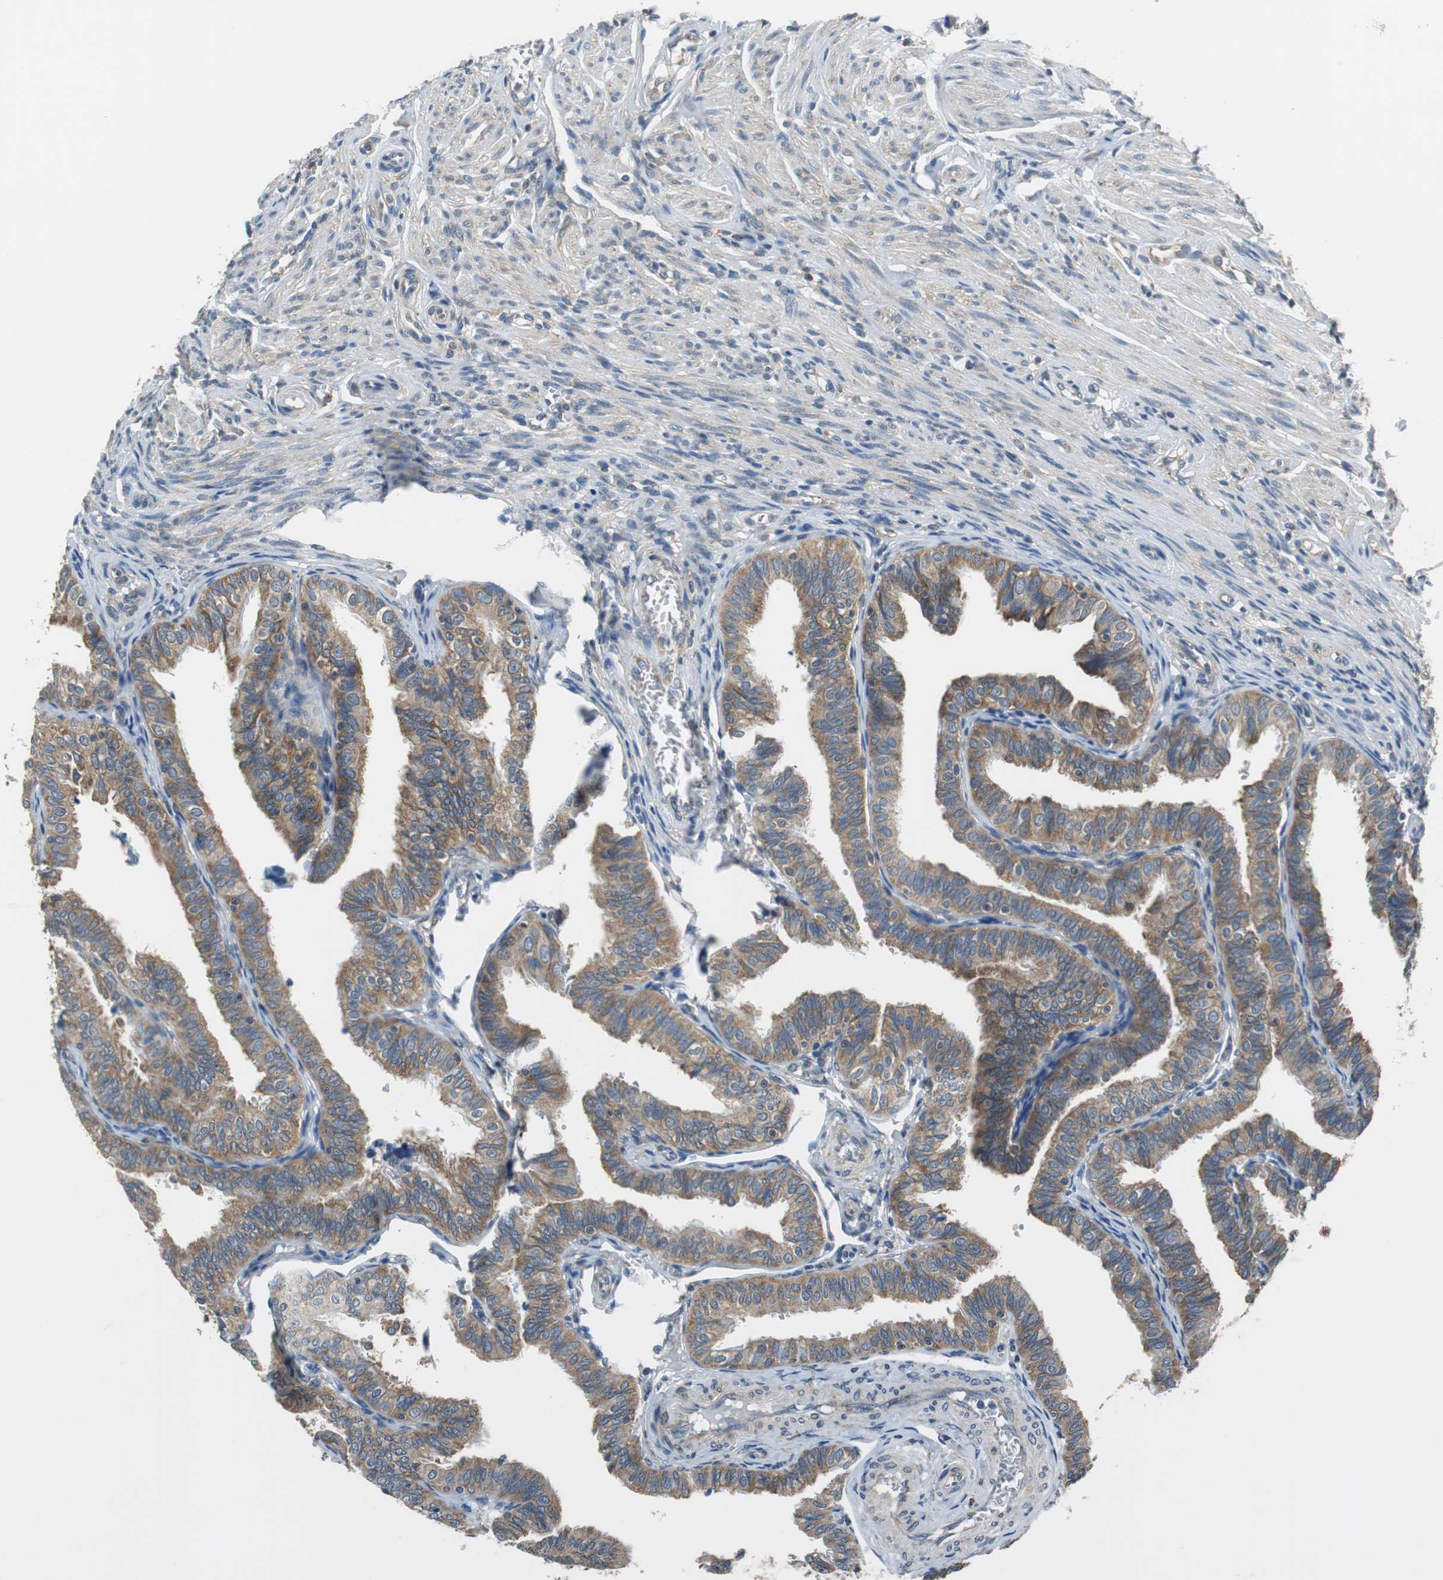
{"staining": {"intensity": "moderate", "quantity": ">75%", "location": "cytoplasmic/membranous"}, "tissue": "fallopian tube", "cell_type": "Glandular cells", "image_type": "normal", "snomed": [{"axis": "morphology", "description": "Normal tissue, NOS"}, {"axis": "topography", "description": "Fallopian tube"}], "caption": "A medium amount of moderate cytoplasmic/membranous positivity is present in approximately >75% of glandular cells in benign fallopian tube. The staining is performed using DAB brown chromogen to label protein expression. The nuclei are counter-stained blue using hematoxylin.", "gene": "CNOT3", "patient": {"sex": "female", "age": 46}}